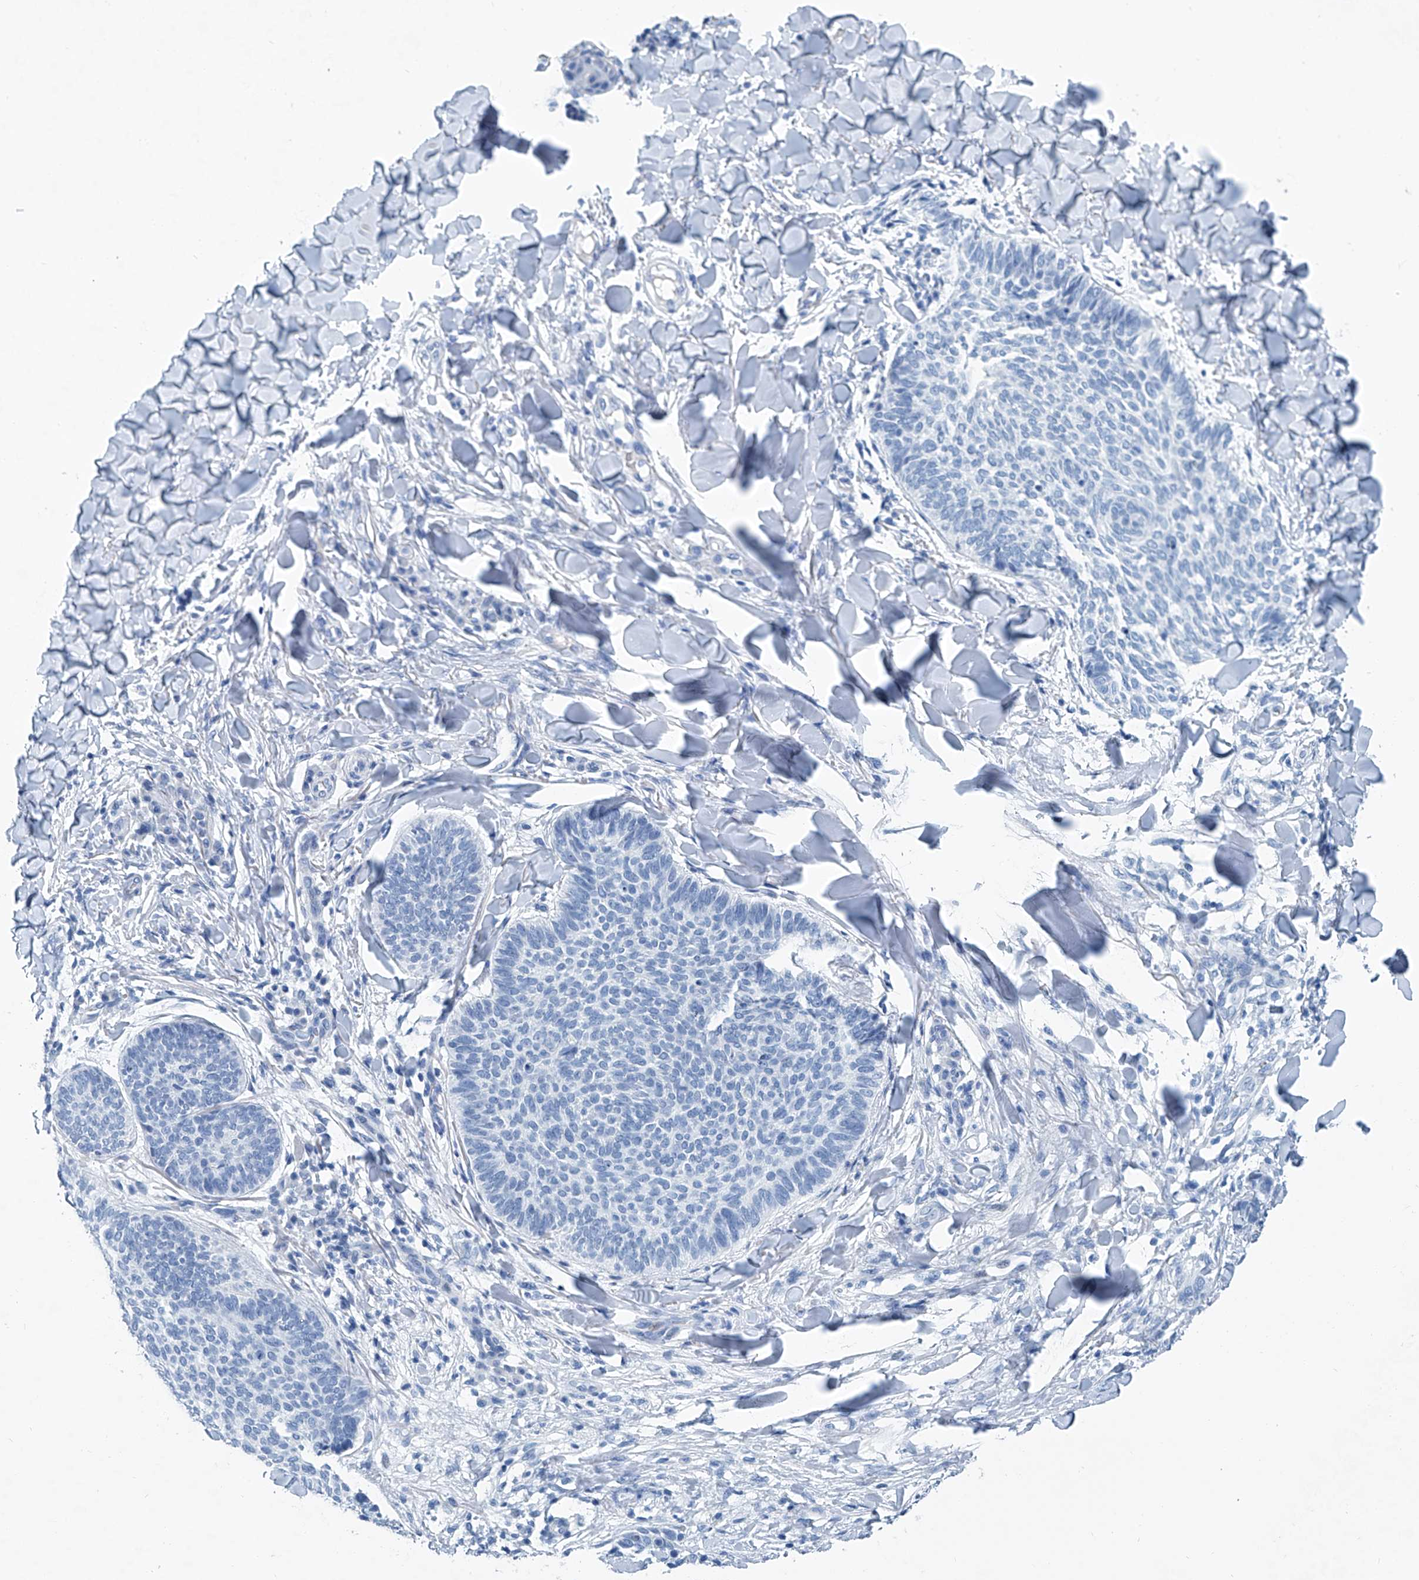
{"staining": {"intensity": "negative", "quantity": "none", "location": "none"}, "tissue": "skin cancer", "cell_type": "Tumor cells", "image_type": "cancer", "snomed": [{"axis": "morphology", "description": "Normal tissue, NOS"}, {"axis": "morphology", "description": "Basal cell carcinoma"}, {"axis": "topography", "description": "Skin"}], "caption": "DAB (3,3'-diaminobenzidine) immunohistochemical staining of skin basal cell carcinoma demonstrates no significant staining in tumor cells.", "gene": "CYP2A7", "patient": {"sex": "male", "age": 50}}